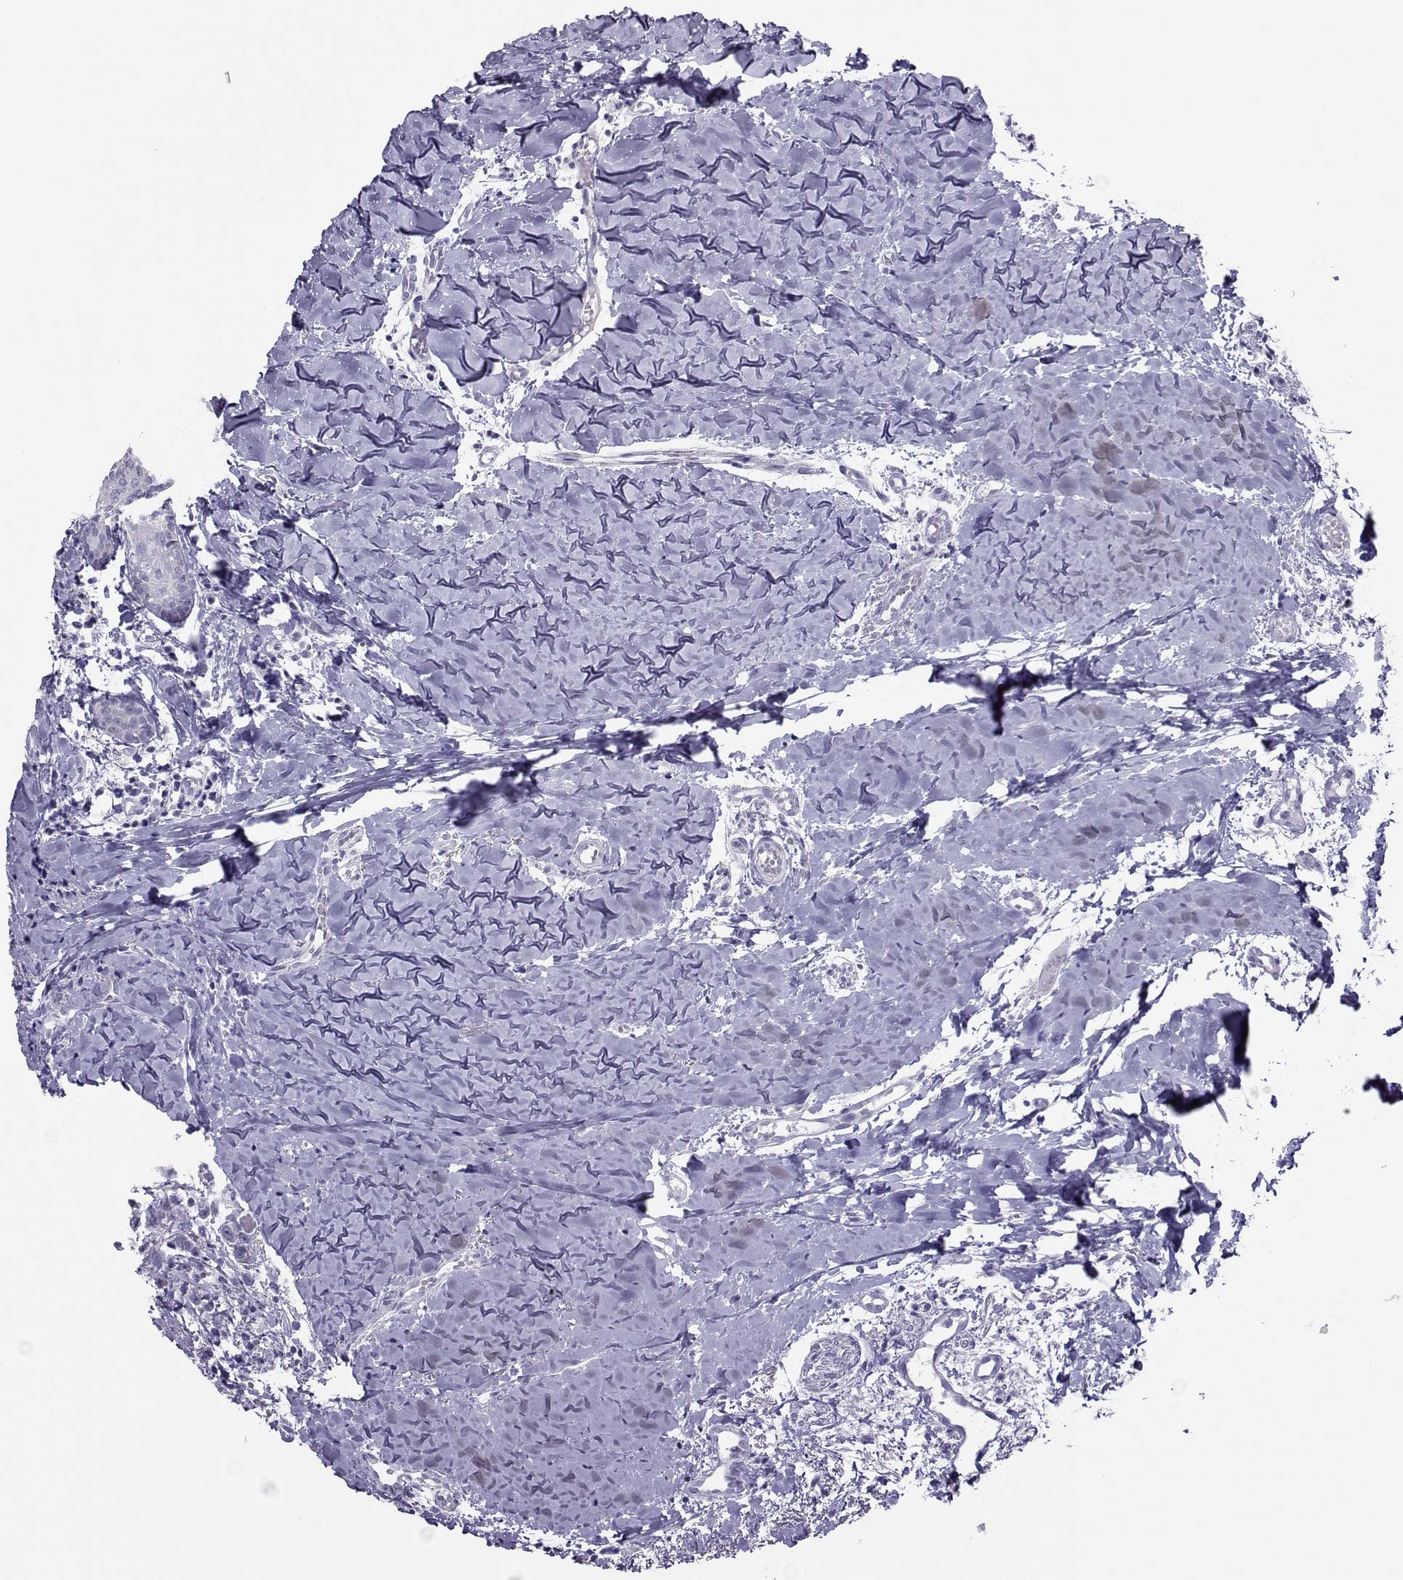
{"staining": {"intensity": "negative", "quantity": "none", "location": "none"}, "tissue": "head and neck cancer", "cell_type": "Tumor cells", "image_type": "cancer", "snomed": [{"axis": "morphology", "description": "Normal tissue, NOS"}, {"axis": "morphology", "description": "Squamous cell carcinoma, NOS"}, {"axis": "topography", "description": "Oral tissue"}, {"axis": "topography", "description": "Salivary gland"}, {"axis": "topography", "description": "Head-Neck"}], "caption": "The immunohistochemistry (IHC) micrograph has no significant staining in tumor cells of squamous cell carcinoma (head and neck) tissue.", "gene": "TRPM7", "patient": {"sex": "female", "age": 62}}